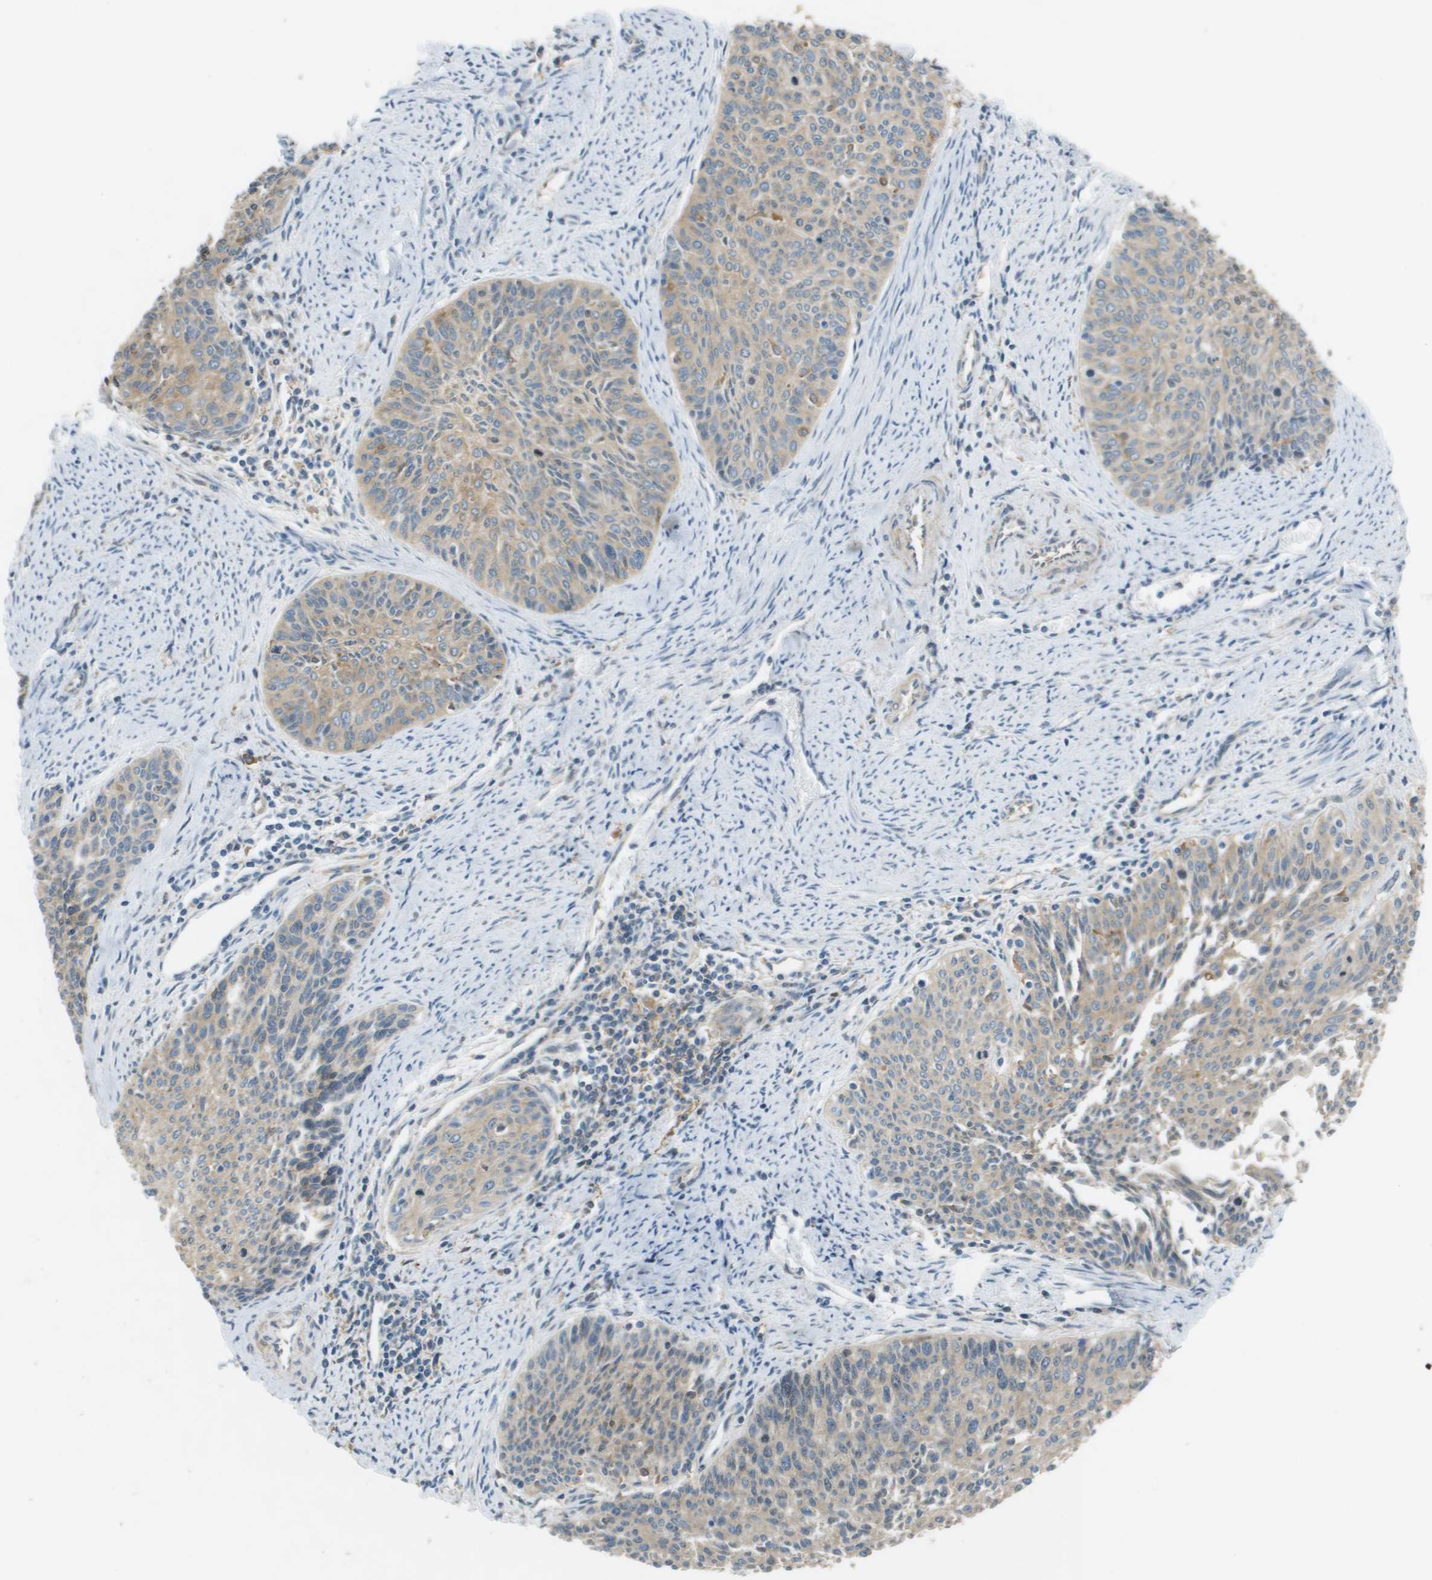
{"staining": {"intensity": "weak", "quantity": ">75%", "location": "cytoplasmic/membranous"}, "tissue": "cervical cancer", "cell_type": "Tumor cells", "image_type": "cancer", "snomed": [{"axis": "morphology", "description": "Squamous cell carcinoma, NOS"}, {"axis": "topography", "description": "Cervix"}], "caption": "Immunohistochemistry staining of squamous cell carcinoma (cervical), which shows low levels of weak cytoplasmic/membranous positivity in about >75% of tumor cells indicating weak cytoplasmic/membranous protein staining. The staining was performed using DAB (3,3'-diaminobenzidine) (brown) for protein detection and nuclei were counterstained in hematoxylin (blue).", "gene": "CORO1B", "patient": {"sex": "female", "age": 55}}